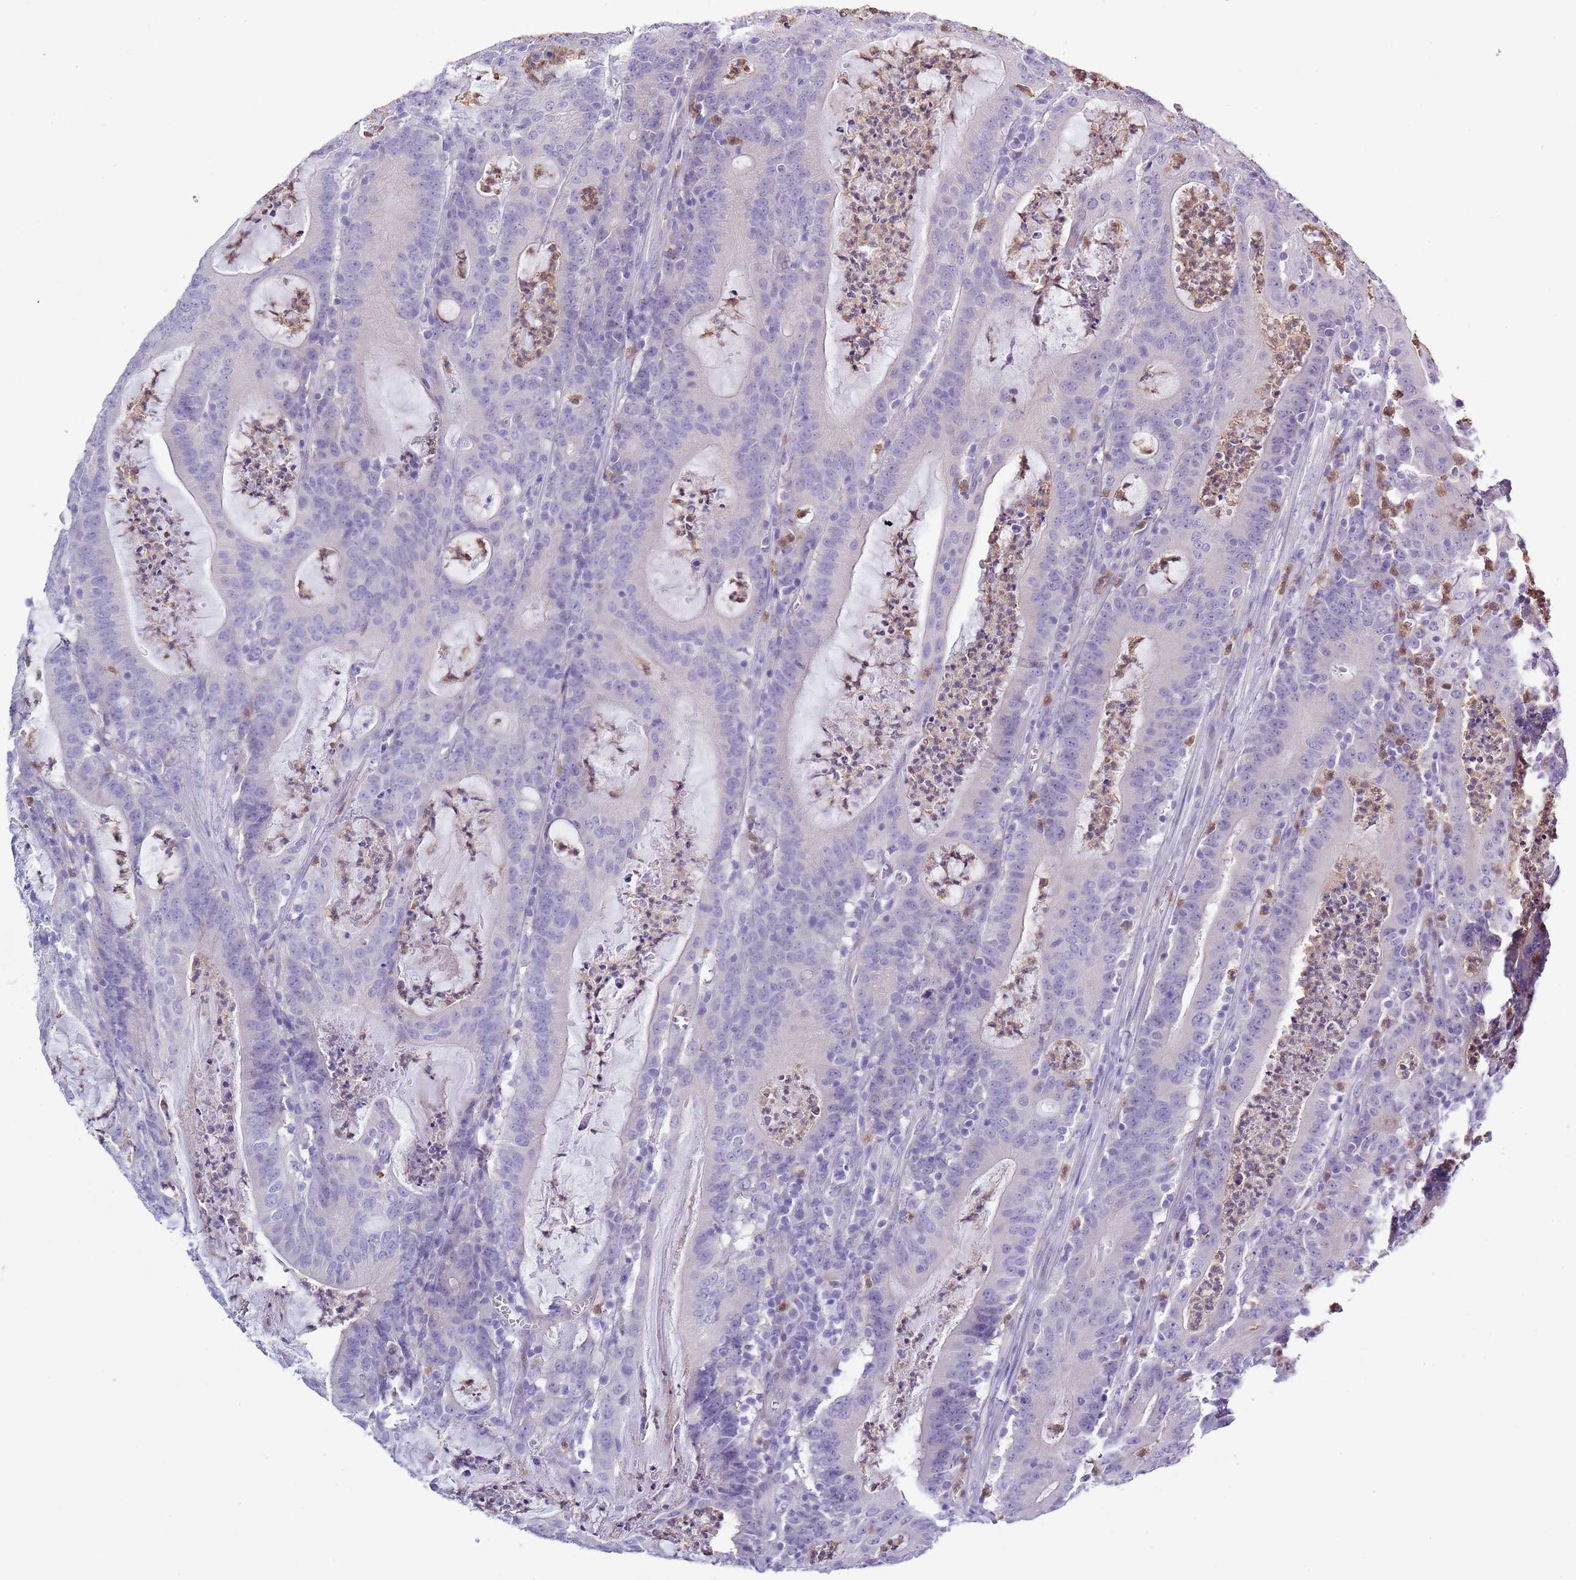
{"staining": {"intensity": "negative", "quantity": "none", "location": "none"}, "tissue": "colorectal cancer", "cell_type": "Tumor cells", "image_type": "cancer", "snomed": [{"axis": "morphology", "description": "Adenocarcinoma, NOS"}, {"axis": "topography", "description": "Colon"}], "caption": "A high-resolution image shows IHC staining of adenocarcinoma (colorectal), which demonstrates no significant positivity in tumor cells.", "gene": "ZFP2", "patient": {"sex": "male", "age": 83}}